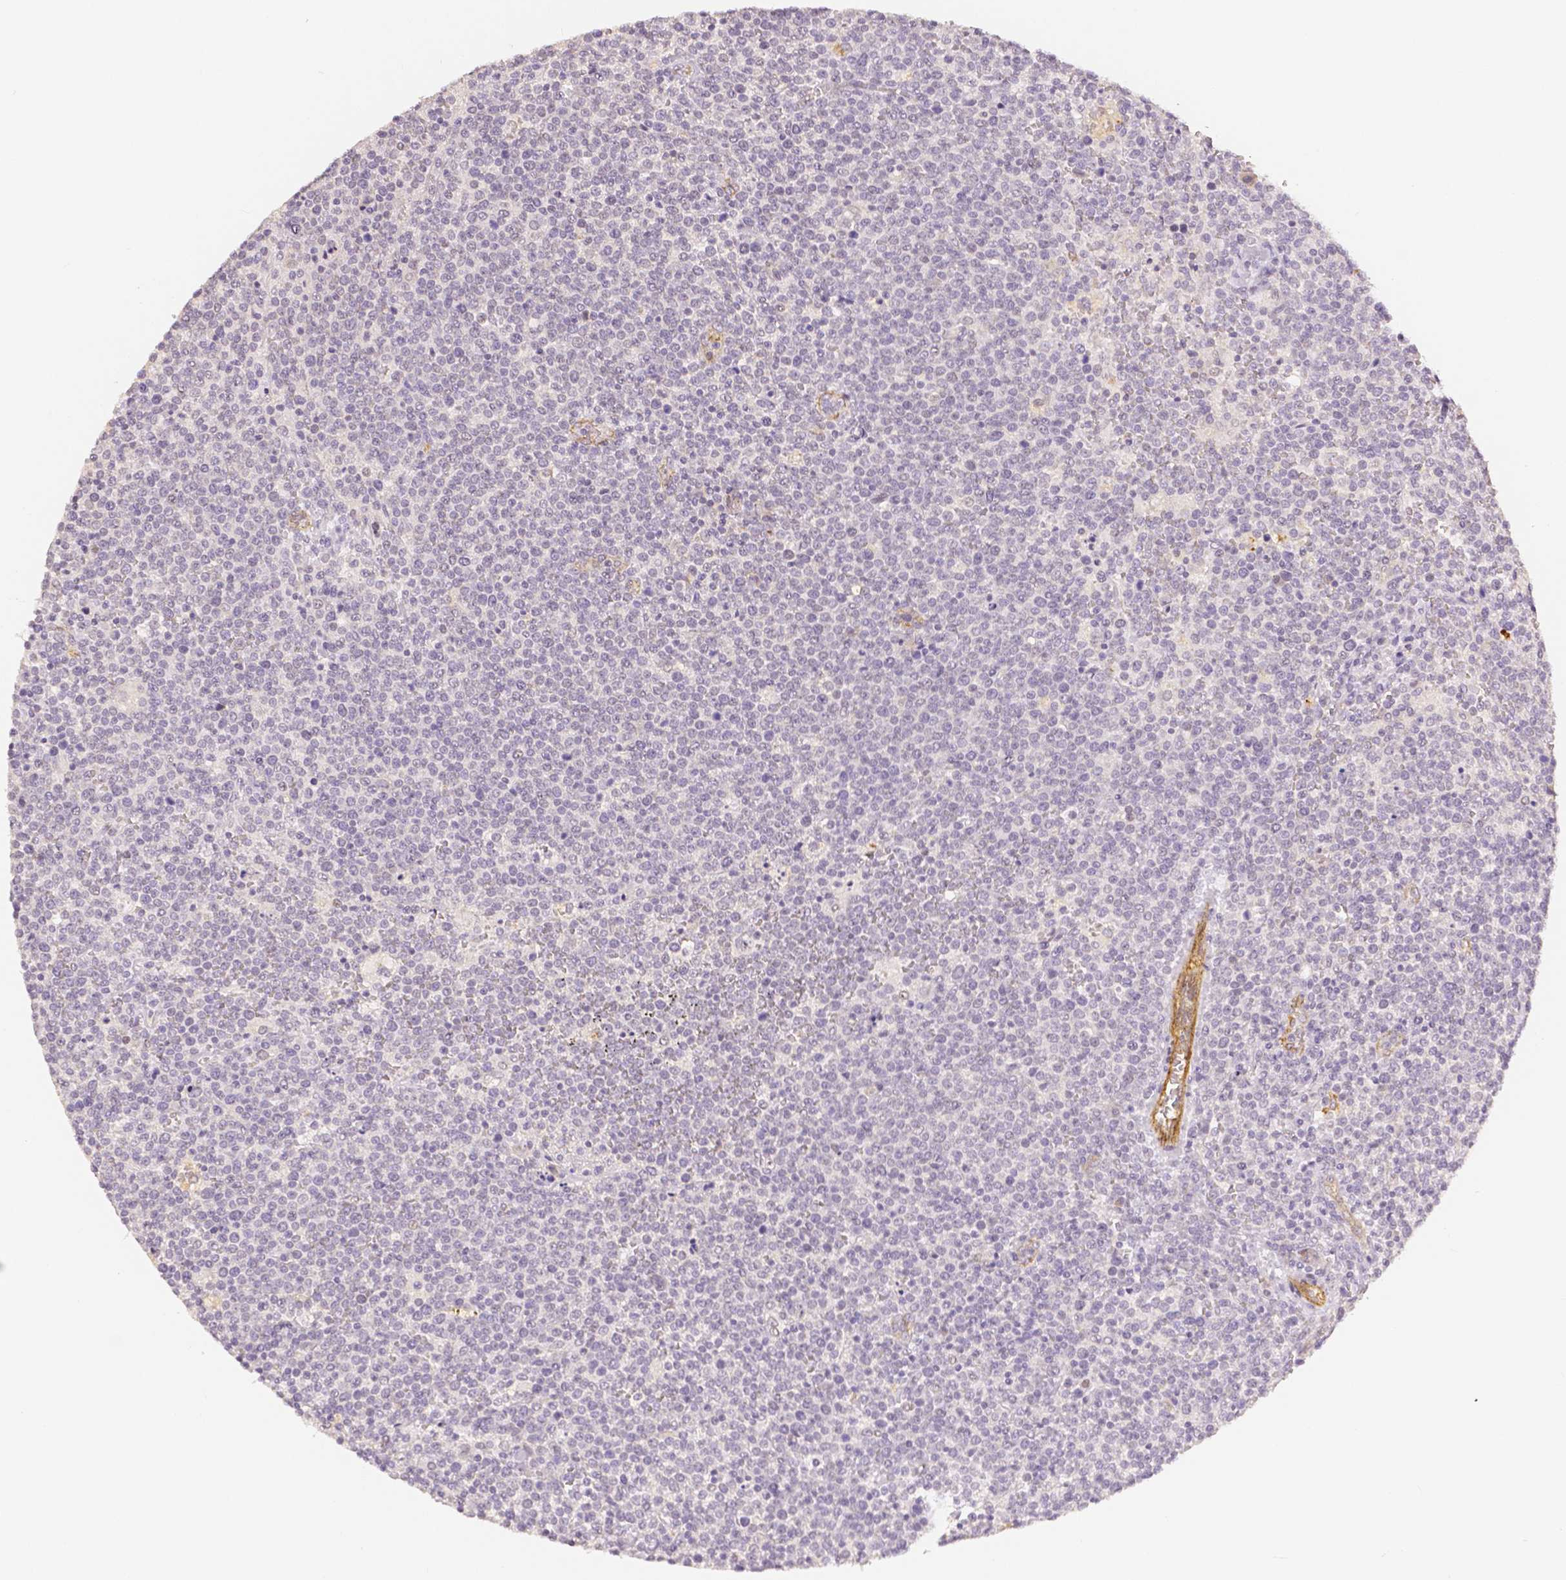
{"staining": {"intensity": "negative", "quantity": "none", "location": "none"}, "tissue": "lymphoma", "cell_type": "Tumor cells", "image_type": "cancer", "snomed": [{"axis": "morphology", "description": "Malignant lymphoma, non-Hodgkin's type, High grade"}, {"axis": "topography", "description": "Lymph node"}], "caption": "Tumor cells show no significant expression in malignant lymphoma, non-Hodgkin's type (high-grade).", "gene": "OCLN", "patient": {"sex": "male", "age": 61}}